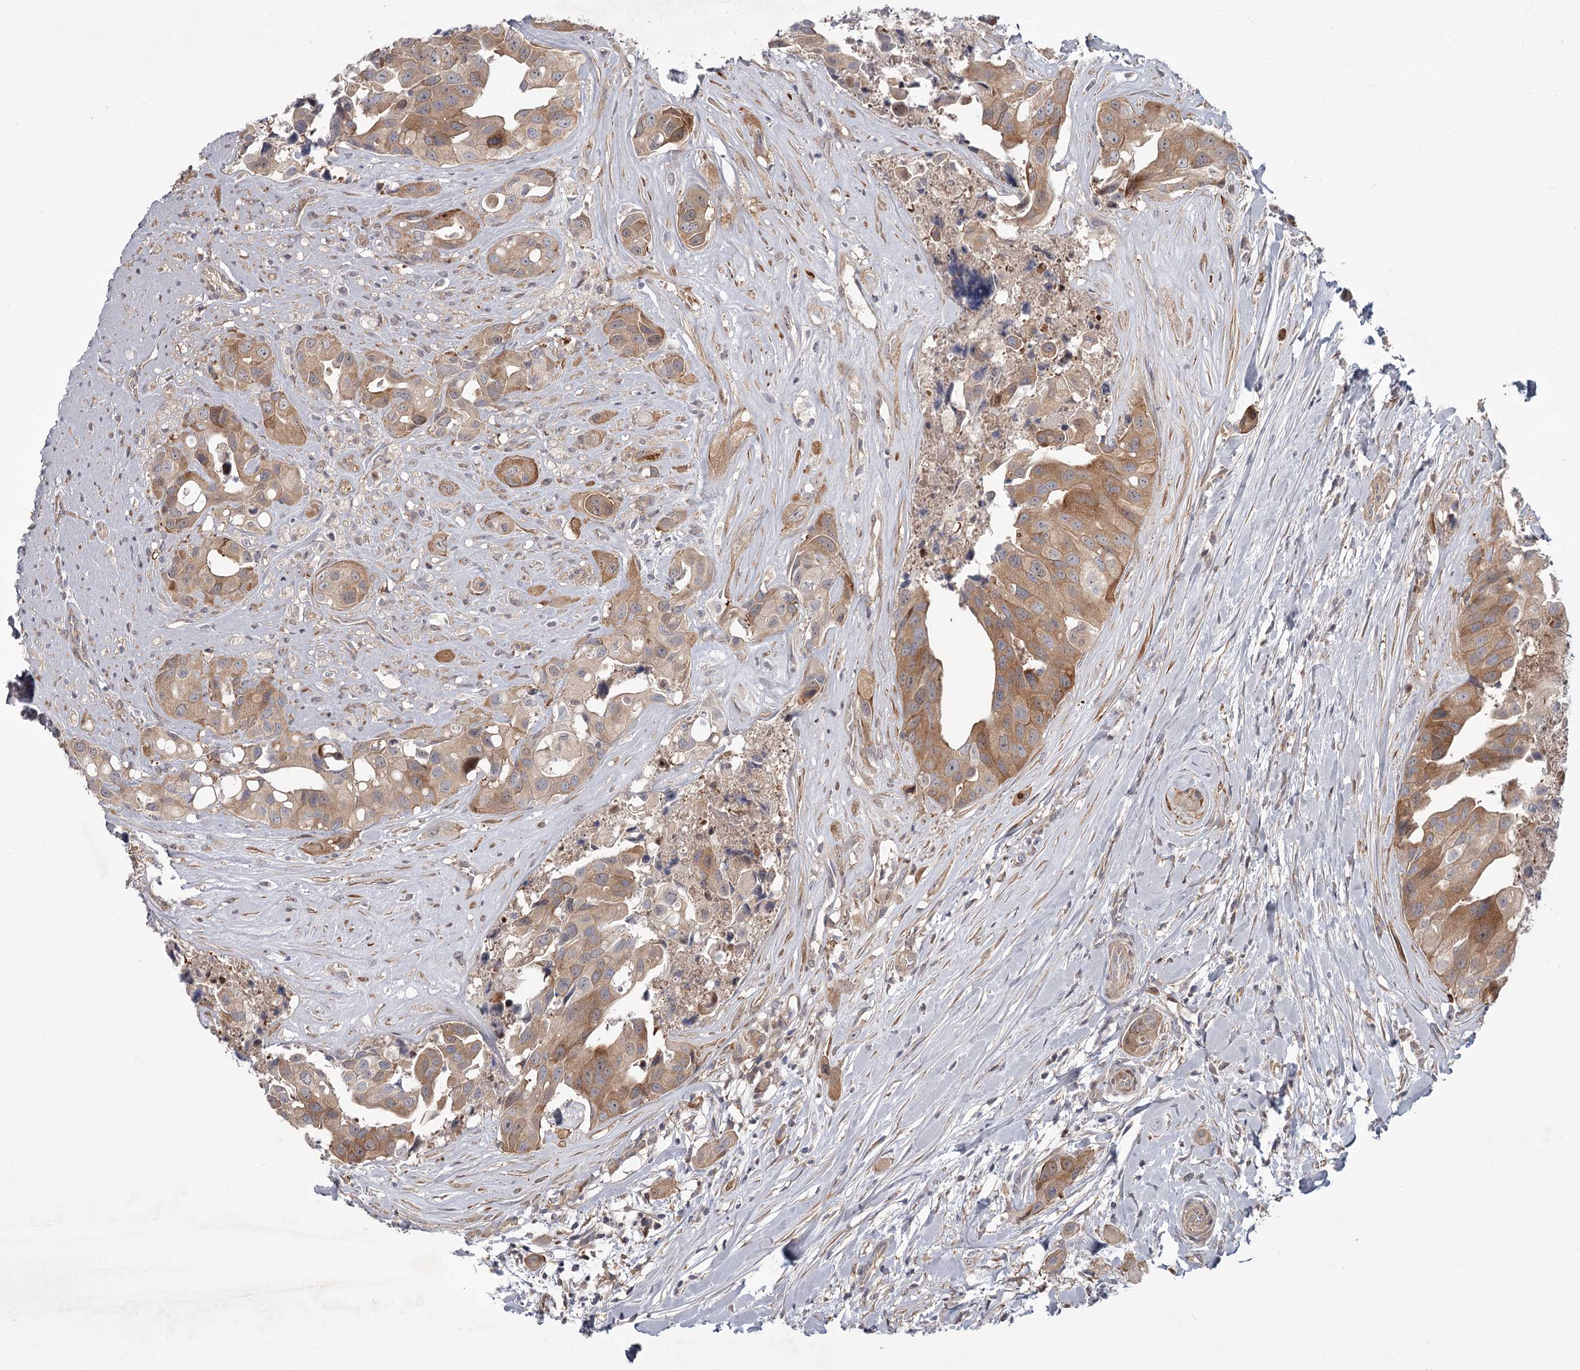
{"staining": {"intensity": "moderate", "quantity": "25%-75%", "location": "cytoplasmic/membranous"}, "tissue": "head and neck cancer", "cell_type": "Tumor cells", "image_type": "cancer", "snomed": [{"axis": "morphology", "description": "Adenocarcinoma, NOS"}, {"axis": "morphology", "description": "Adenocarcinoma, metastatic, NOS"}, {"axis": "topography", "description": "Head-Neck"}], "caption": "A high-resolution histopathology image shows IHC staining of head and neck cancer (metastatic adenocarcinoma), which demonstrates moderate cytoplasmic/membranous positivity in approximately 25%-75% of tumor cells.", "gene": "CCNG2", "patient": {"sex": "male", "age": 75}}